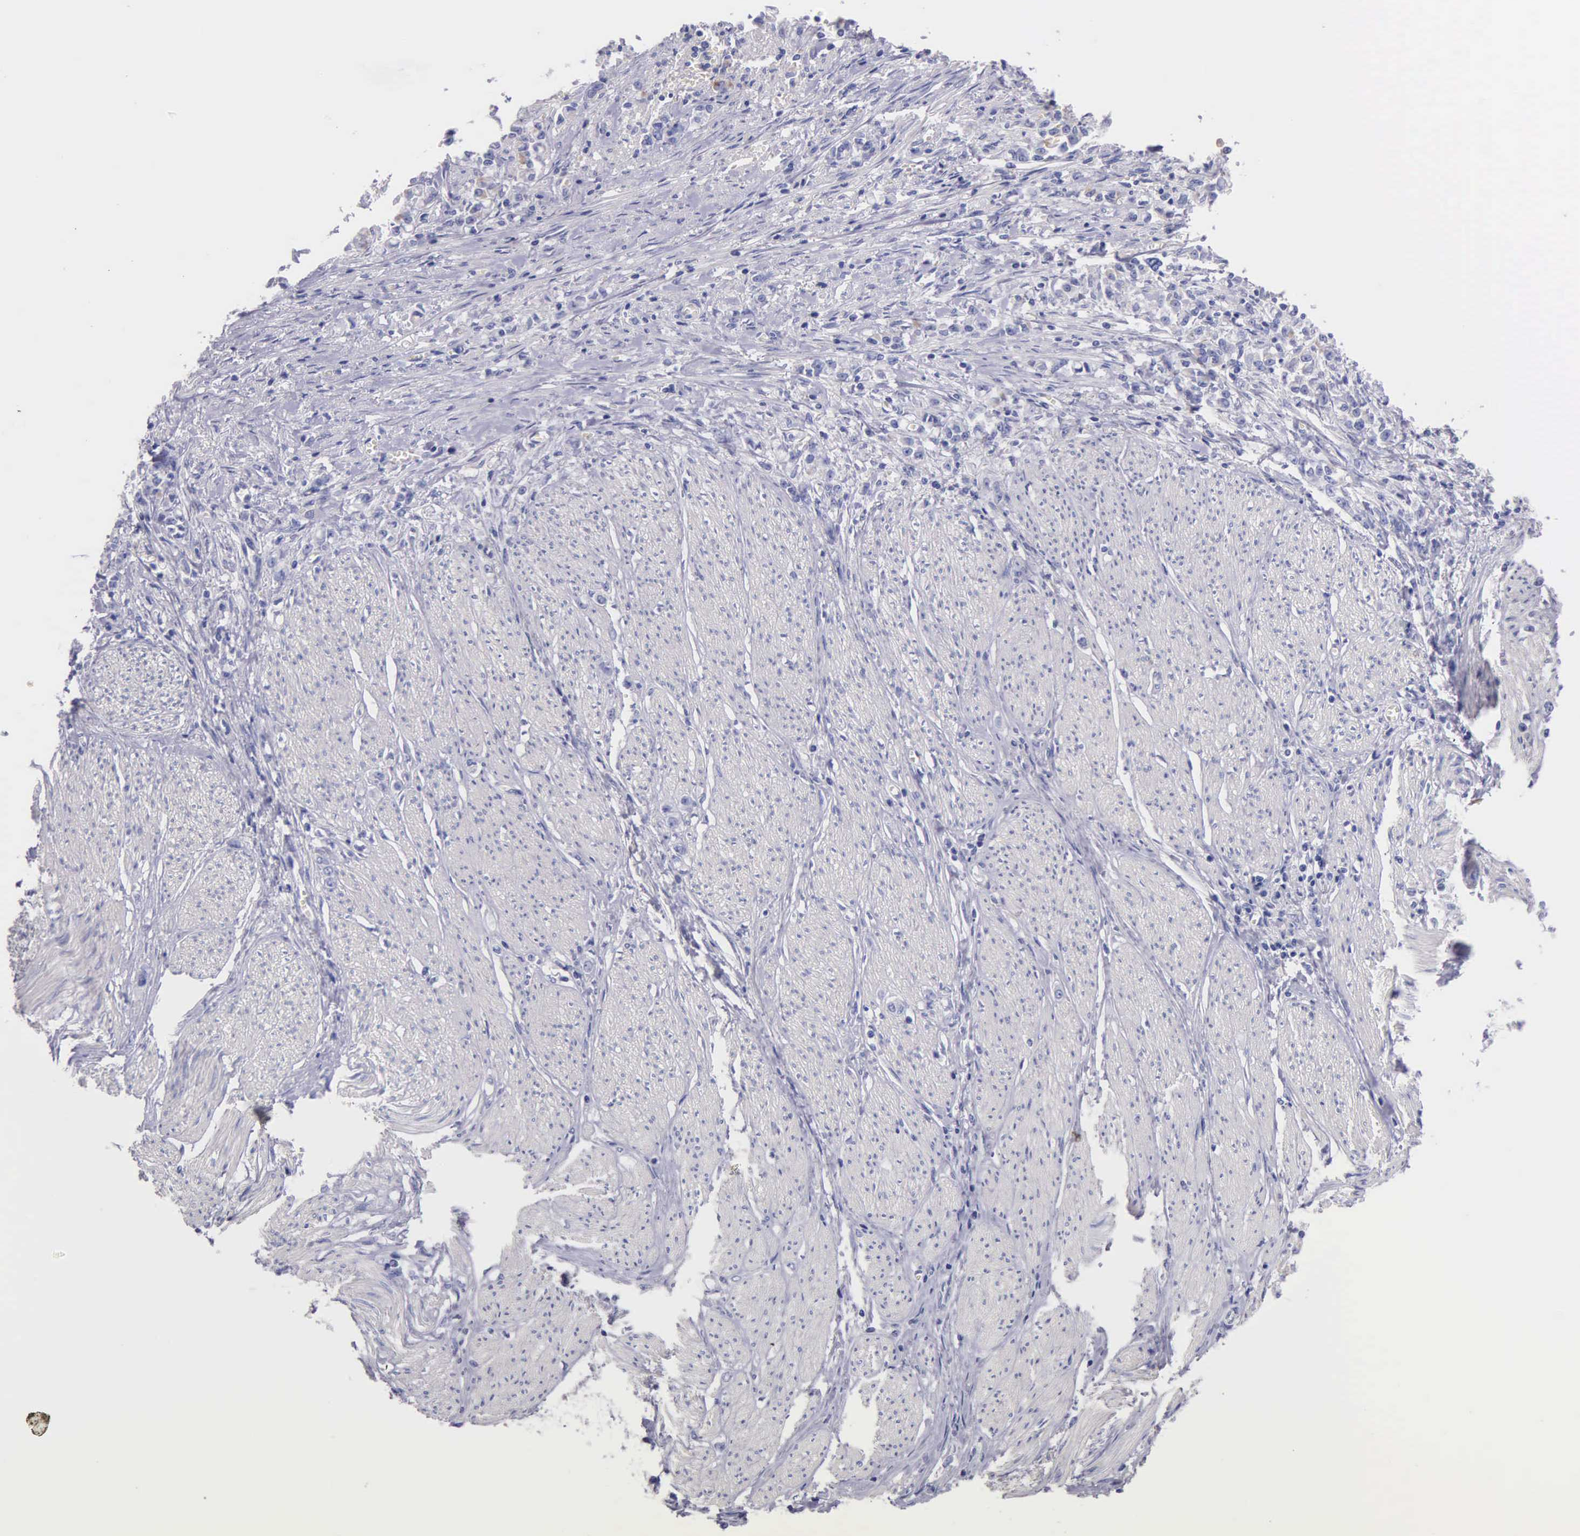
{"staining": {"intensity": "negative", "quantity": "none", "location": "none"}, "tissue": "stomach cancer", "cell_type": "Tumor cells", "image_type": "cancer", "snomed": [{"axis": "morphology", "description": "Adenocarcinoma, NOS"}, {"axis": "topography", "description": "Stomach"}], "caption": "There is no significant expression in tumor cells of stomach adenocarcinoma.", "gene": "GSTT2", "patient": {"sex": "male", "age": 72}}